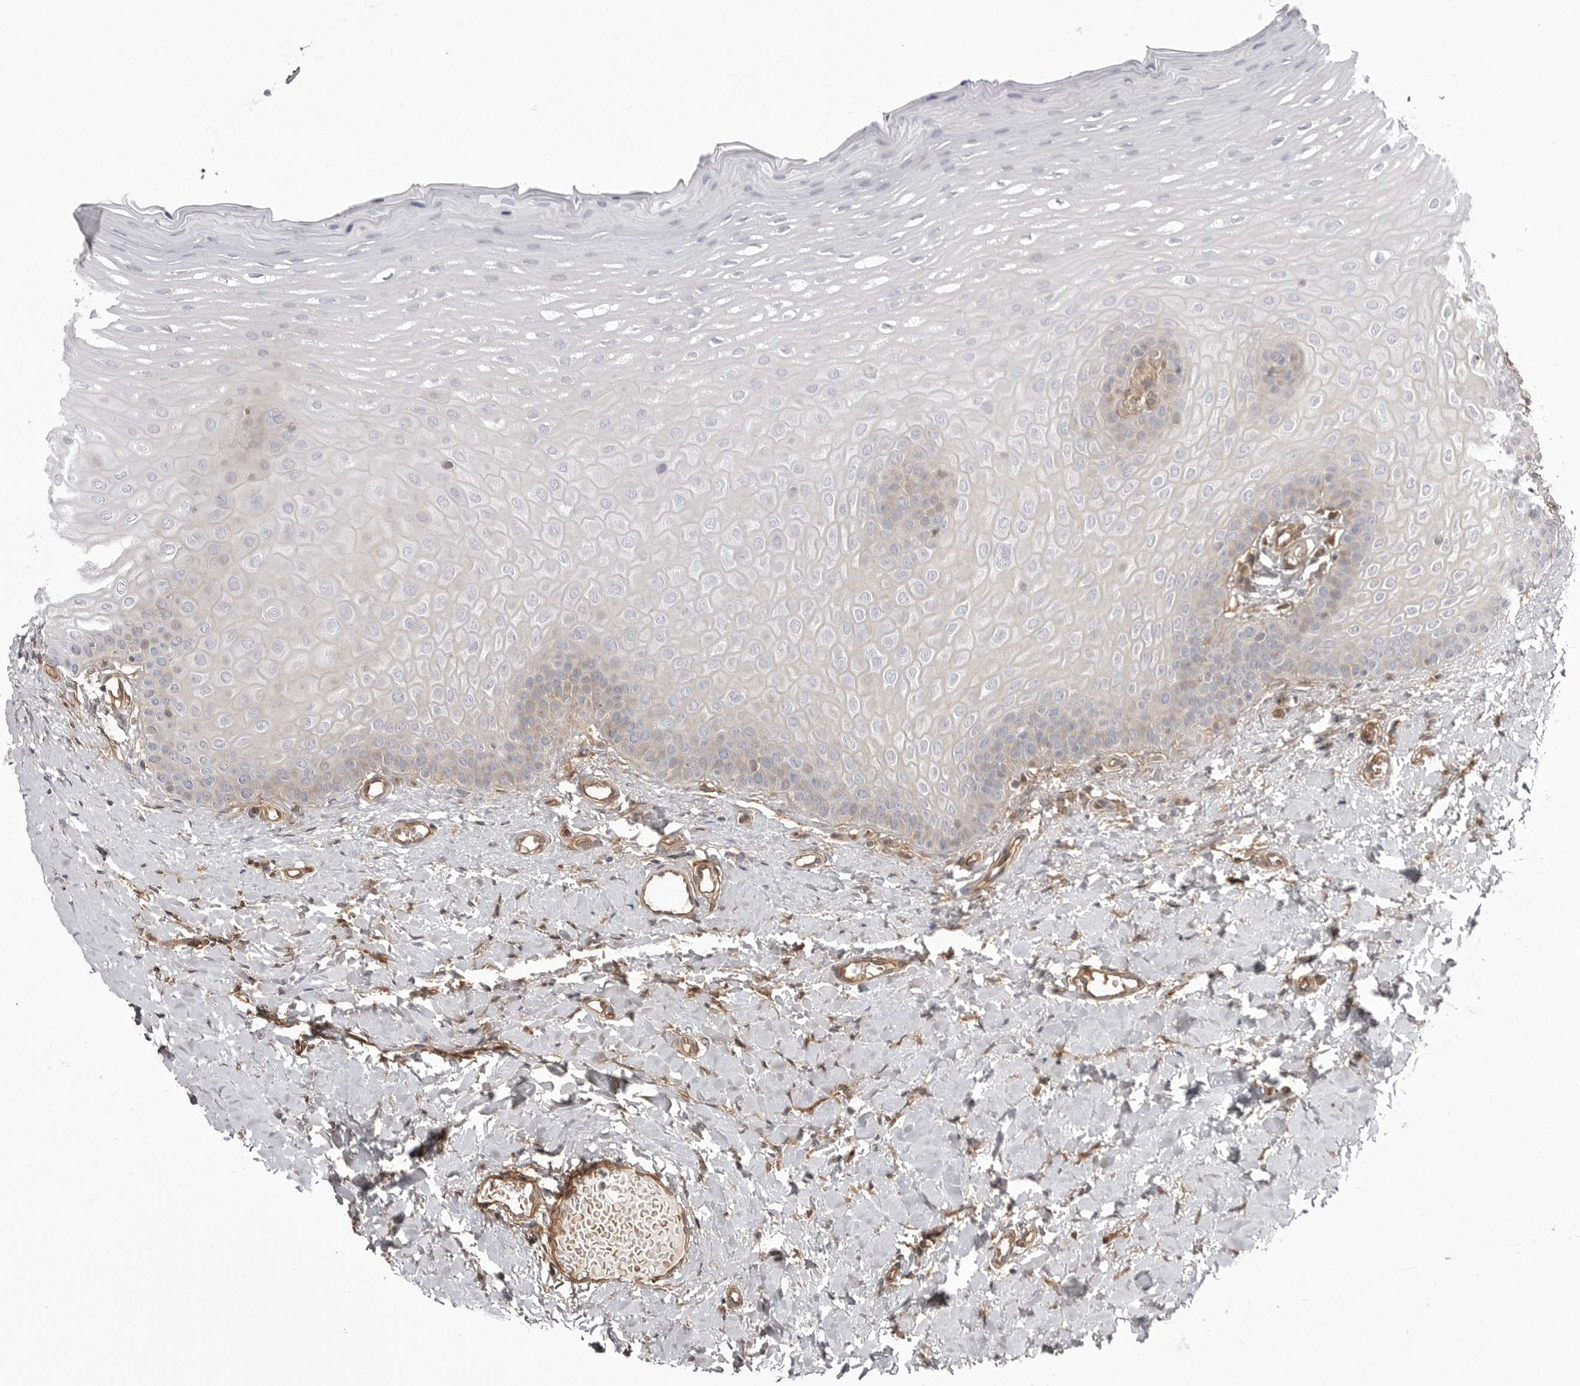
{"staining": {"intensity": "weak", "quantity": "25%-75%", "location": "cytoplasmic/membranous"}, "tissue": "oral mucosa", "cell_type": "Squamous epithelial cells", "image_type": "normal", "snomed": [{"axis": "morphology", "description": "Normal tissue, NOS"}, {"axis": "topography", "description": "Oral tissue"}], "caption": "DAB immunohistochemical staining of benign human oral mucosa exhibits weak cytoplasmic/membranous protein positivity in about 25%-75% of squamous epithelial cells.", "gene": "ARL5A", "patient": {"sex": "female", "age": 39}}